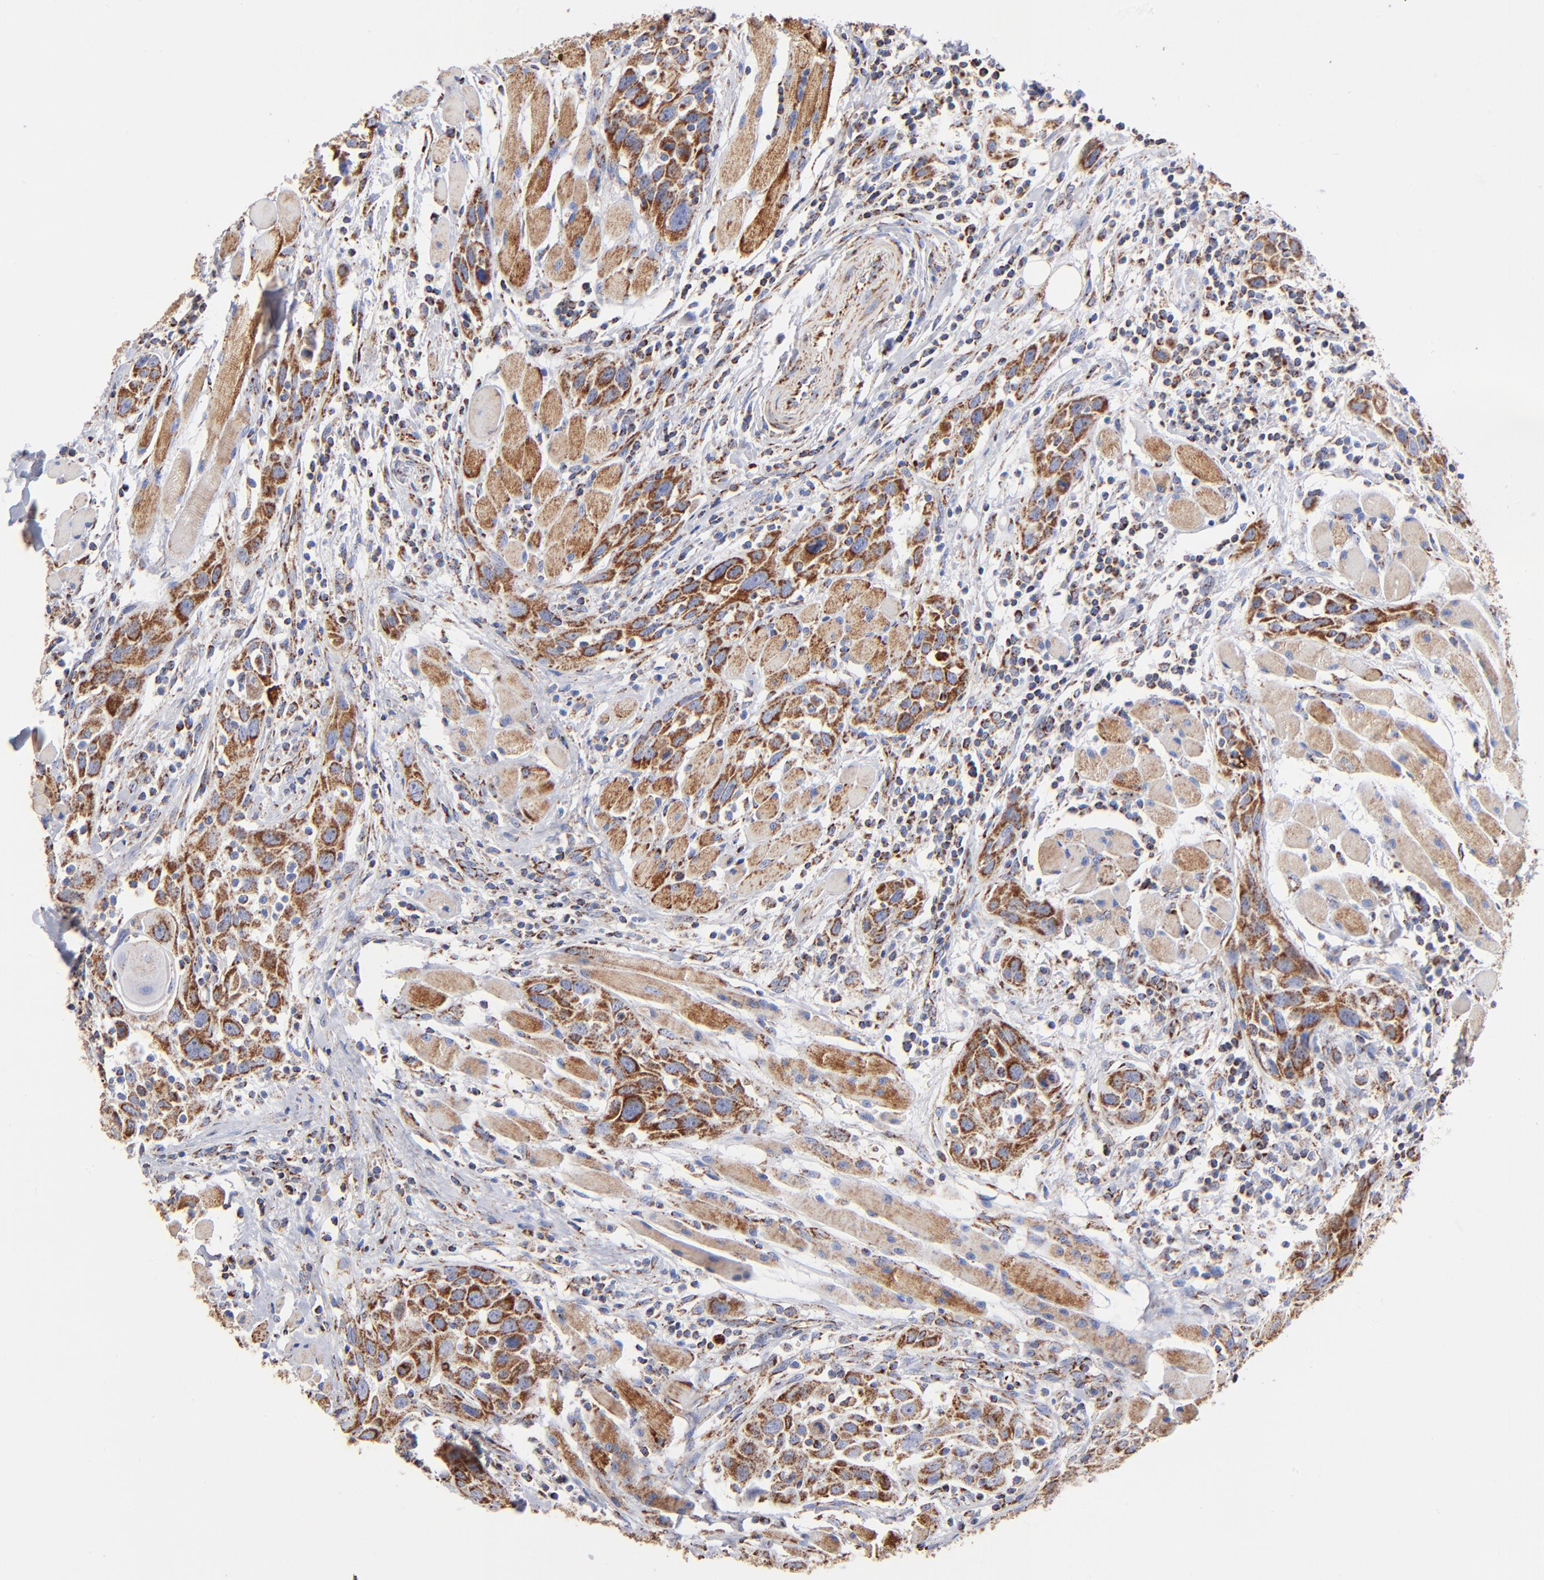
{"staining": {"intensity": "strong", "quantity": ">75%", "location": "cytoplasmic/membranous"}, "tissue": "head and neck cancer", "cell_type": "Tumor cells", "image_type": "cancer", "snomed": [{"axis": "morphology", "description": "Squamous cell carcinoma, NOS"}, {"axis": "topography", "description": "Oral tissue"}, {"axis": "topography", "description": "Head-Neck"}], "caption": "Squamous cell carcinoma (head and neck) stained for a protein (brown) reveals strong cytoplasmic/membranous positive expression in about >75% of tumor cells.", "gene": "PHB1", "patient": {"sex": "female", "age": 50}}